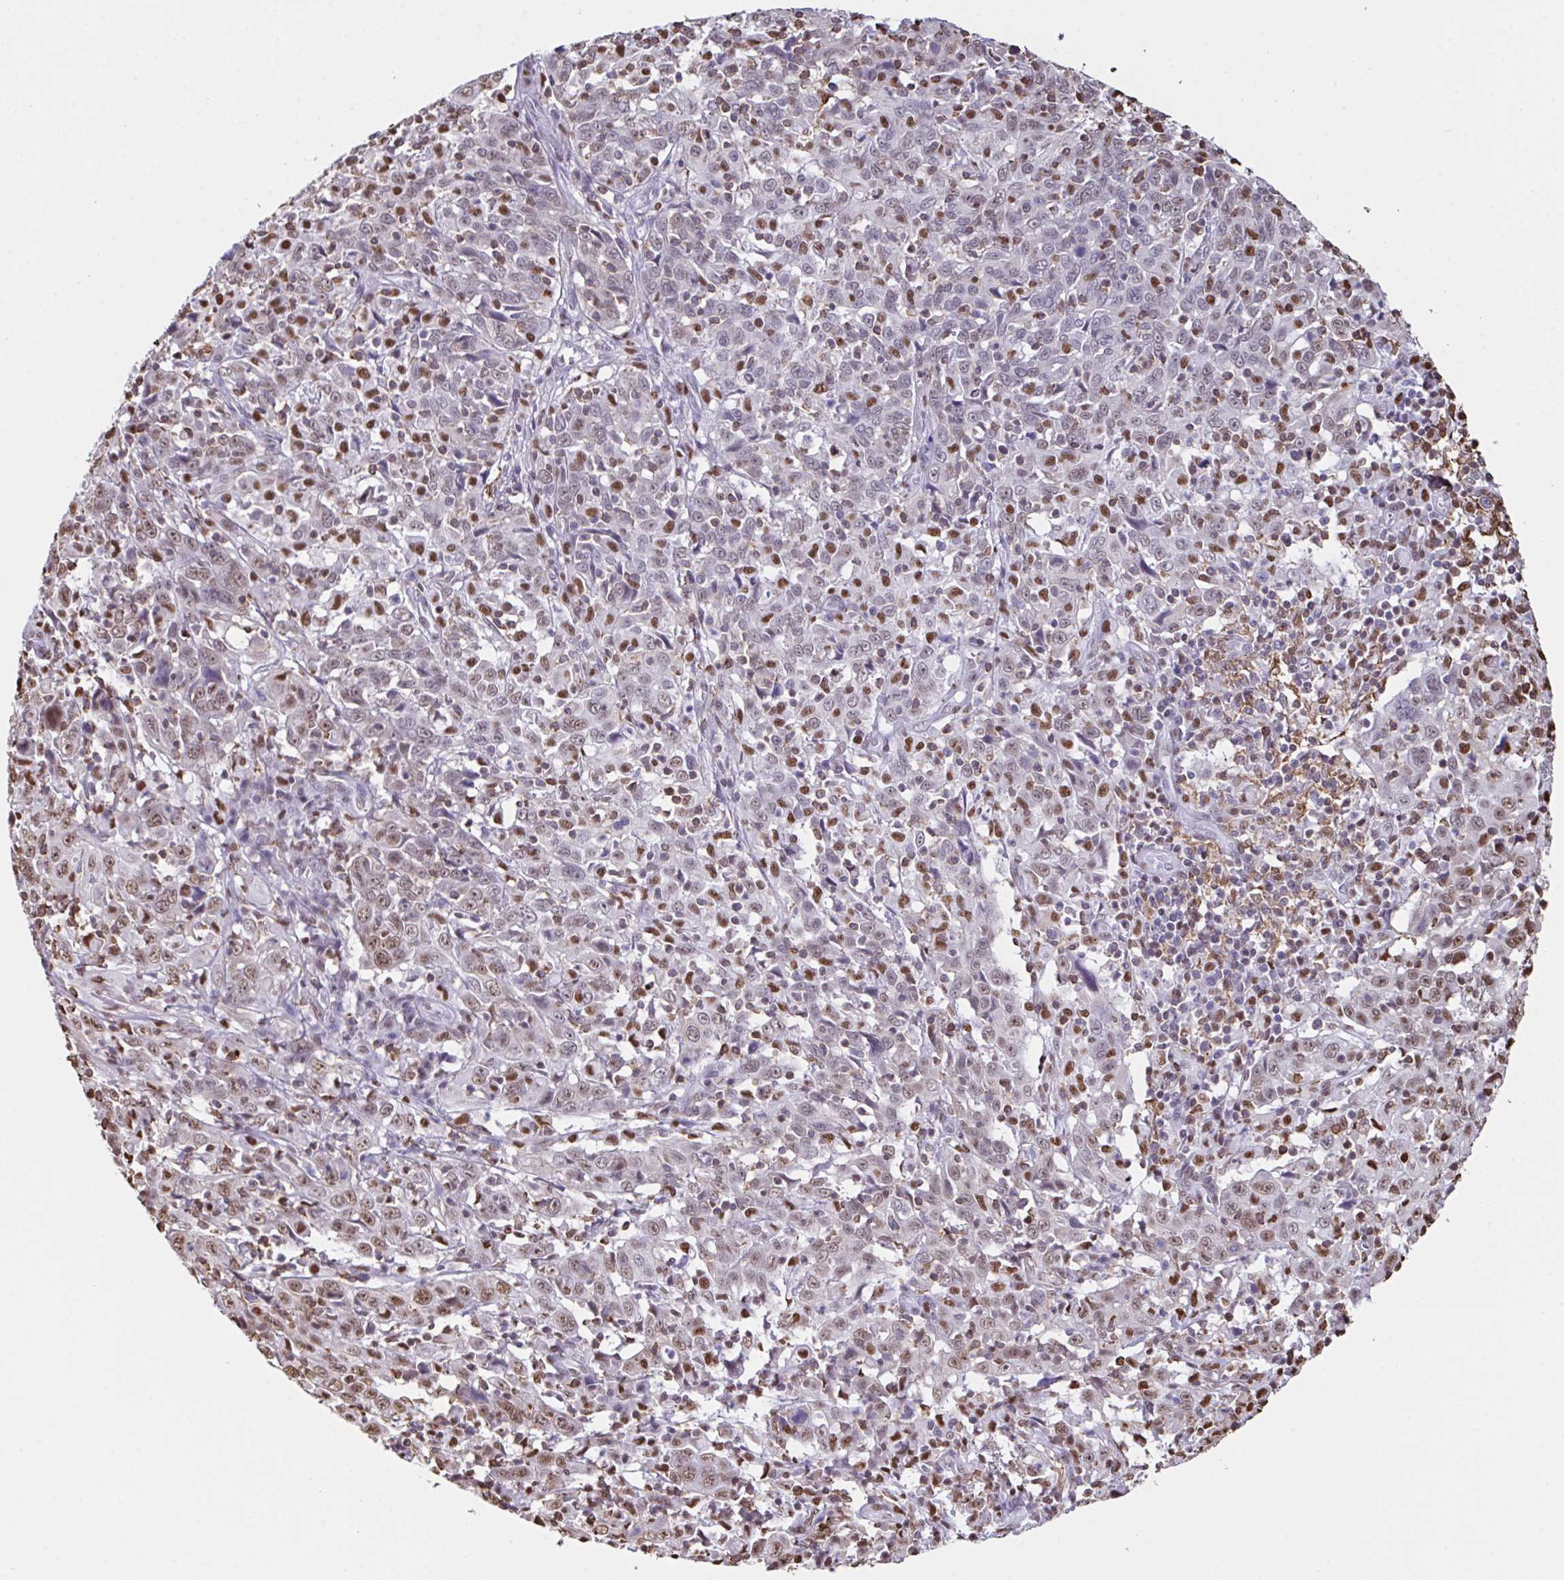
{"staining": {"intensity": "moderate", "quantity": "25%-75%", "location": "nuclear"}, "tissue": "cervical cancer", "cell_type": "Tumor cells", "image_type": "cancer", "snomed": [{"axis": "morphology", "description": "Squamous cell carcinoma, NOS"}, {"axis": "topography", "description": "Cervix"}], "caption": "About 25%-75% of tumor cells in human squamous cell carcinoma (cervical) exhibit moderate nuclear protein positivity as visualized by brown immunohistochemical staining.", "gene": "BTBD10", "patient": {"sex": "female", "age": 46}}